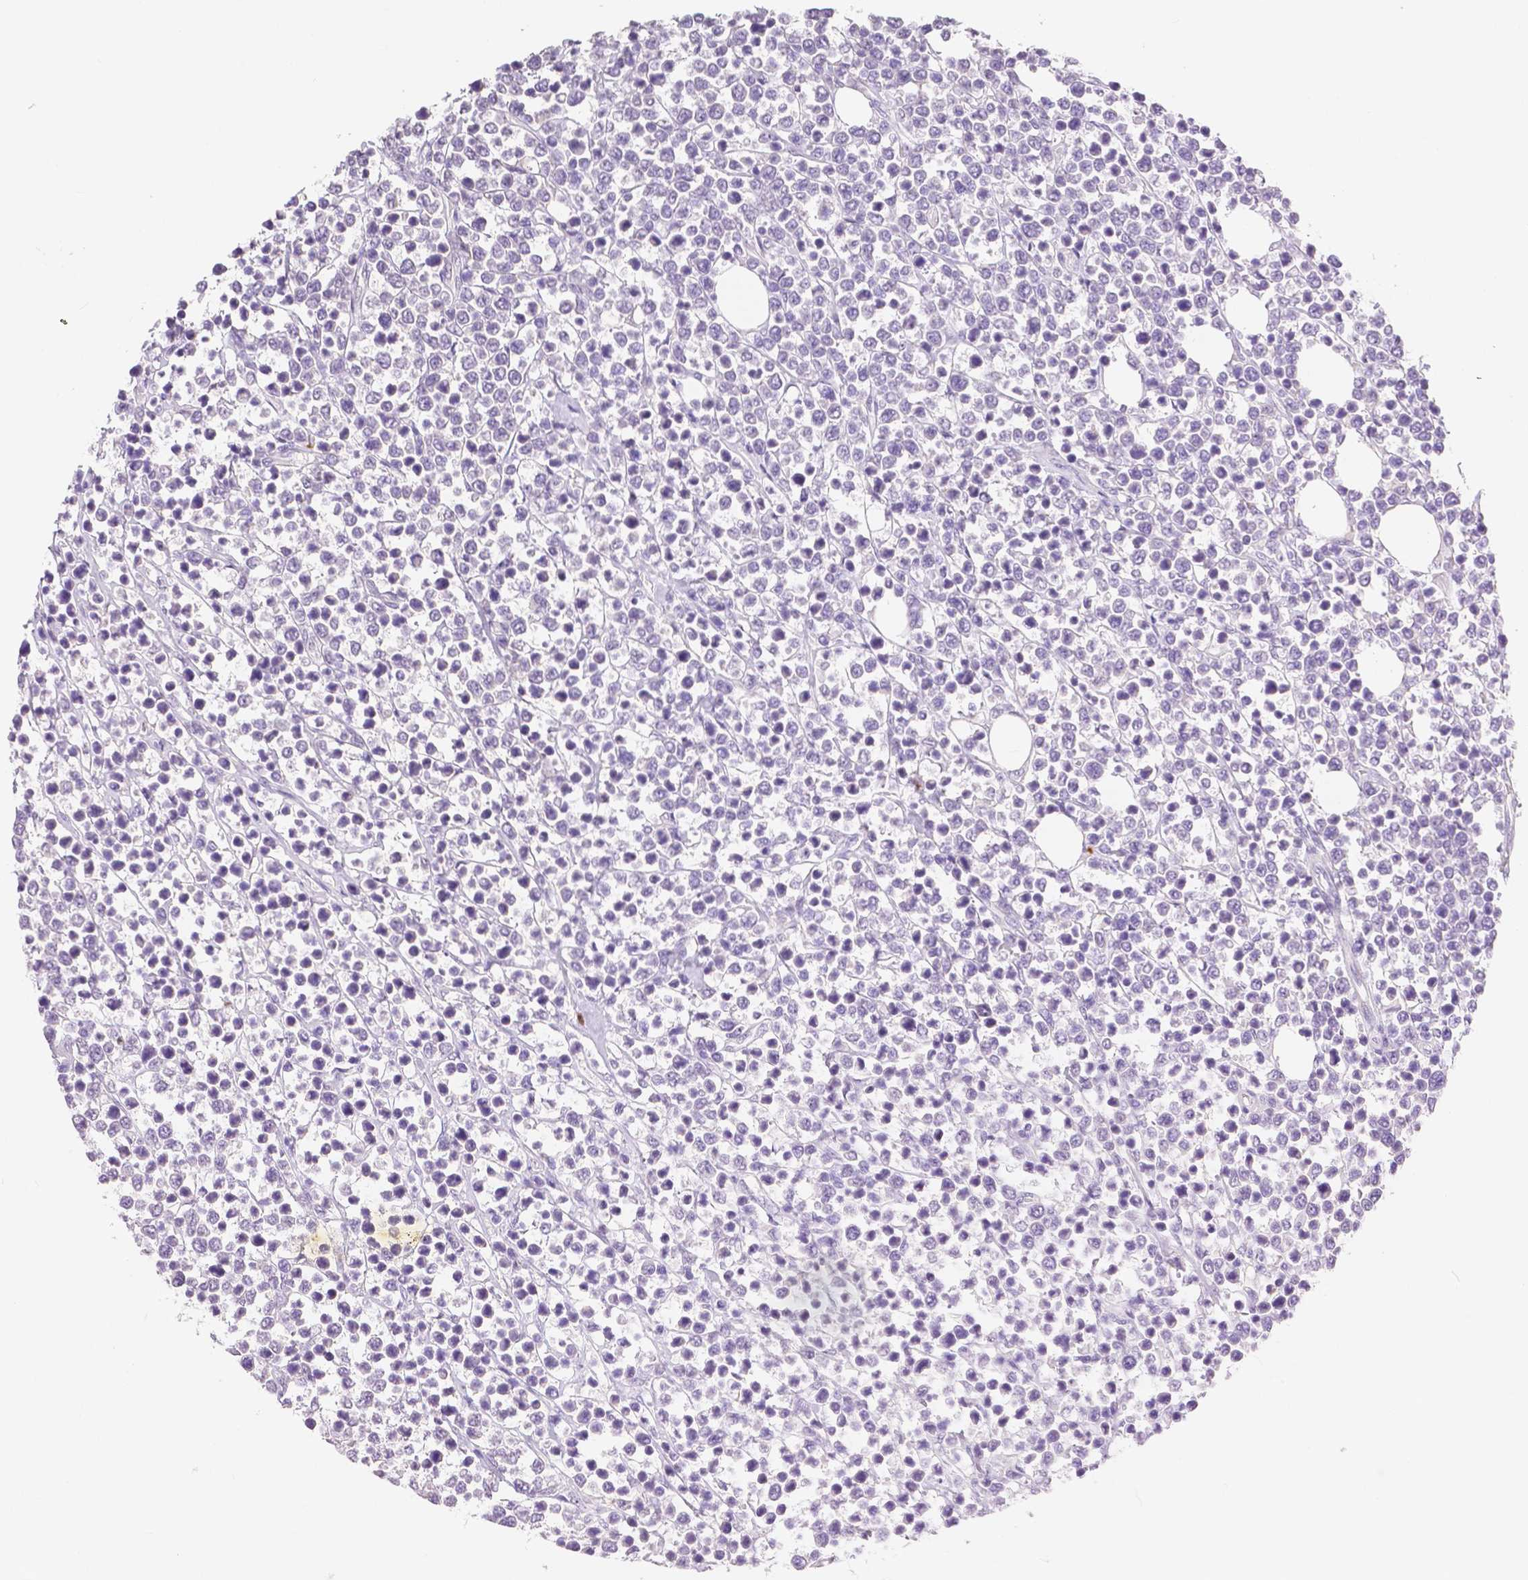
{"staining": {"intensity": "negative", "quantity": "none", "location": "none"}, "tissue": "lymphoma", "cell_type": "Tumor cells", "image_type": "cancer", "snomed": [{"axis": "morphology", "description": "Malignant lymphoma, non-Hodgkin's type, High grade"}, {"axis": "topography", "description": "Soft tissue"}], "caption": "Lymphoma stained for a protein using IHC displays no positivity tumor cells.", "gene": "HNF1B", "patient": {"sex": "female", "age": 56}}